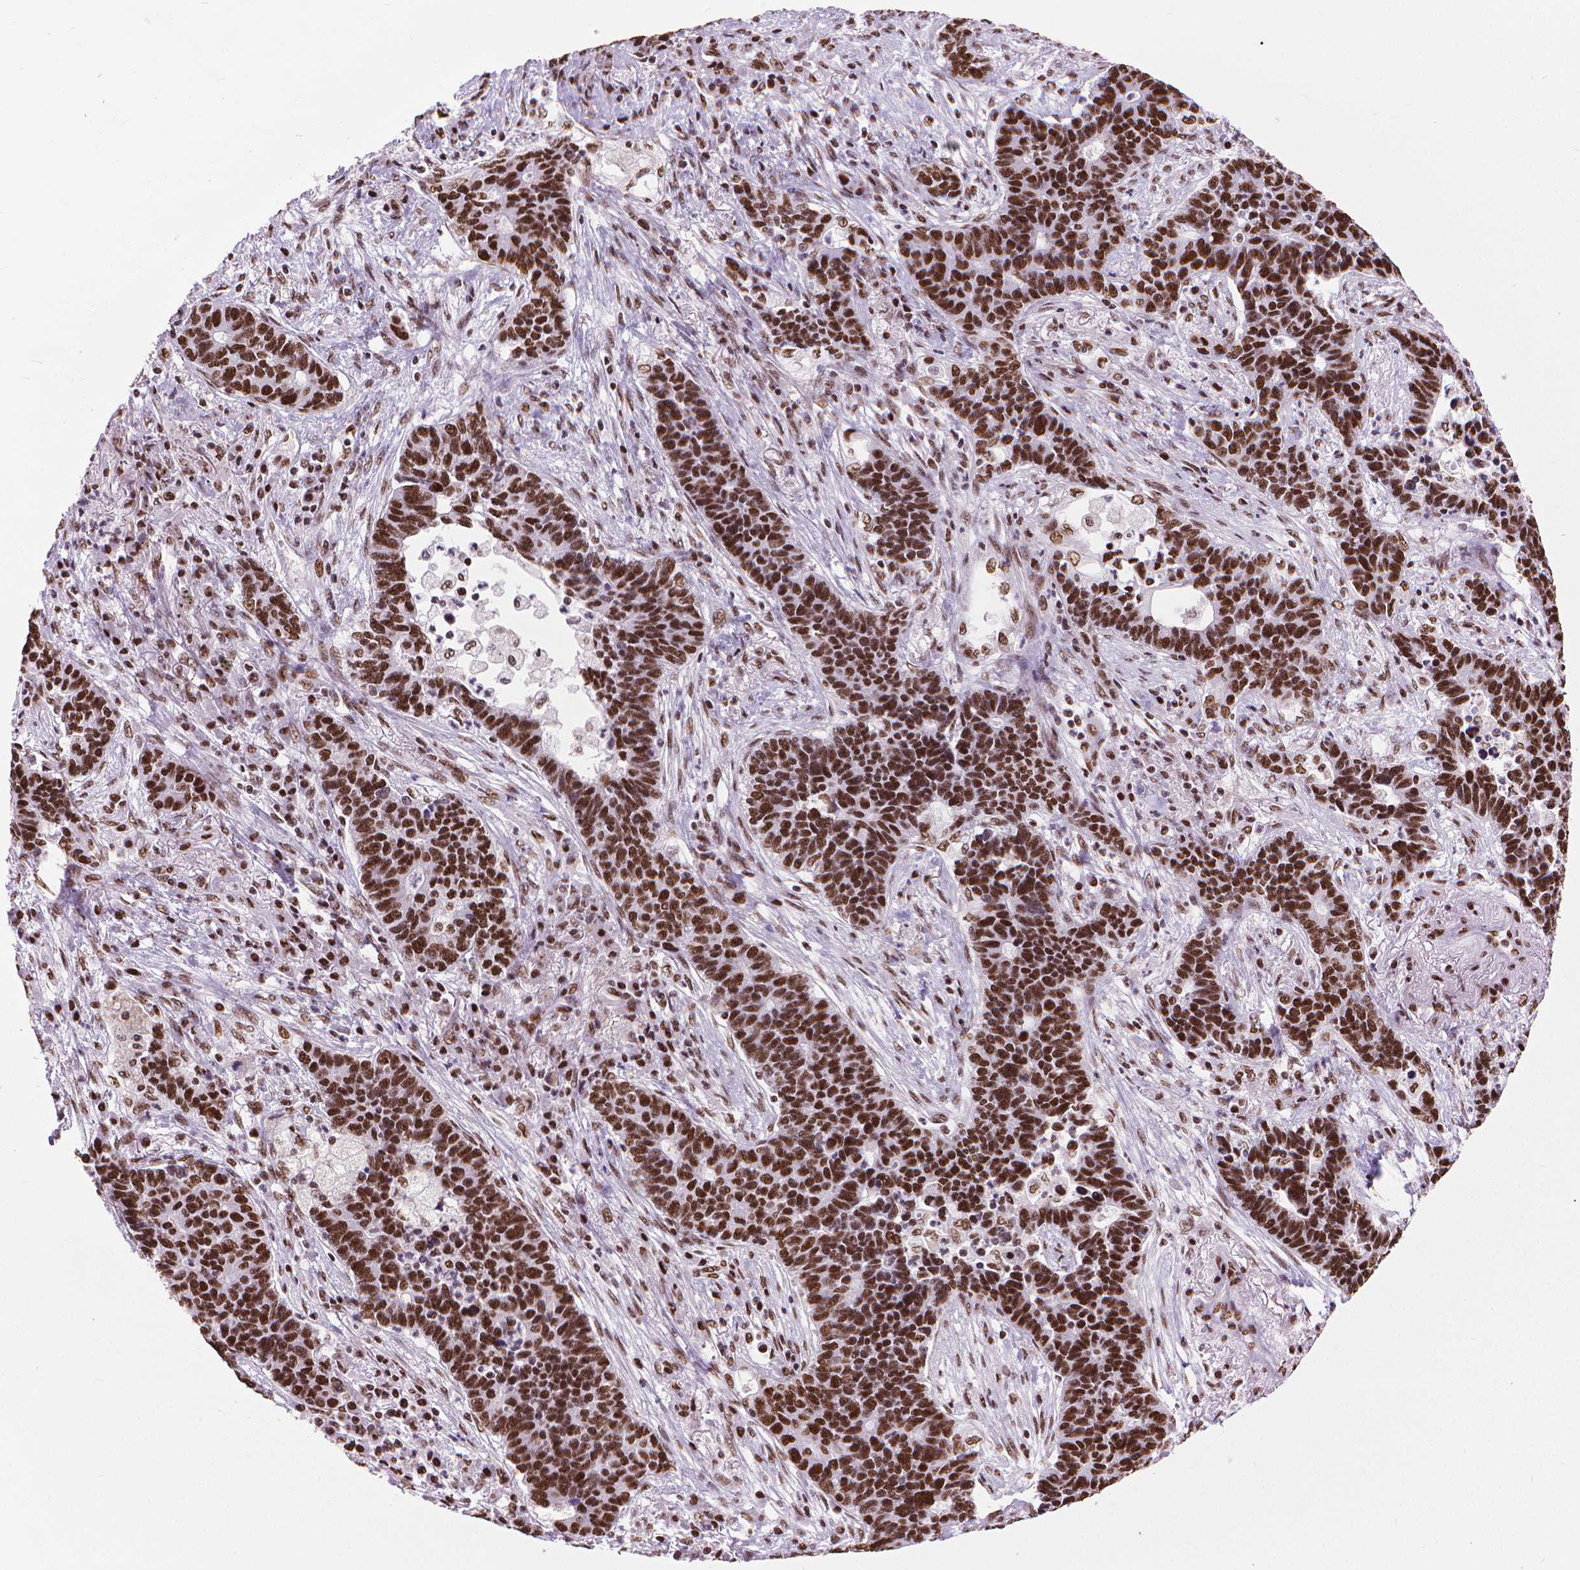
{"staining": {"intensity": "strong", "quantity": ">75%", "location": "nuclear"}, "tissue": "lung cancer", "cell_type": "Tumor cells", "image_type": "cancer", "snomed": [{"axis": "morphology", "description": "Adenocarcinoma, NOS"}, {"axis": "topography", "description": "Lung"}], "caption": "Lung cancer stained for a protein demonstrates strong nuclear positivity in tumor cells.", "gene": "AKAP8", "patient": {"sex": "female", "age": 57}}